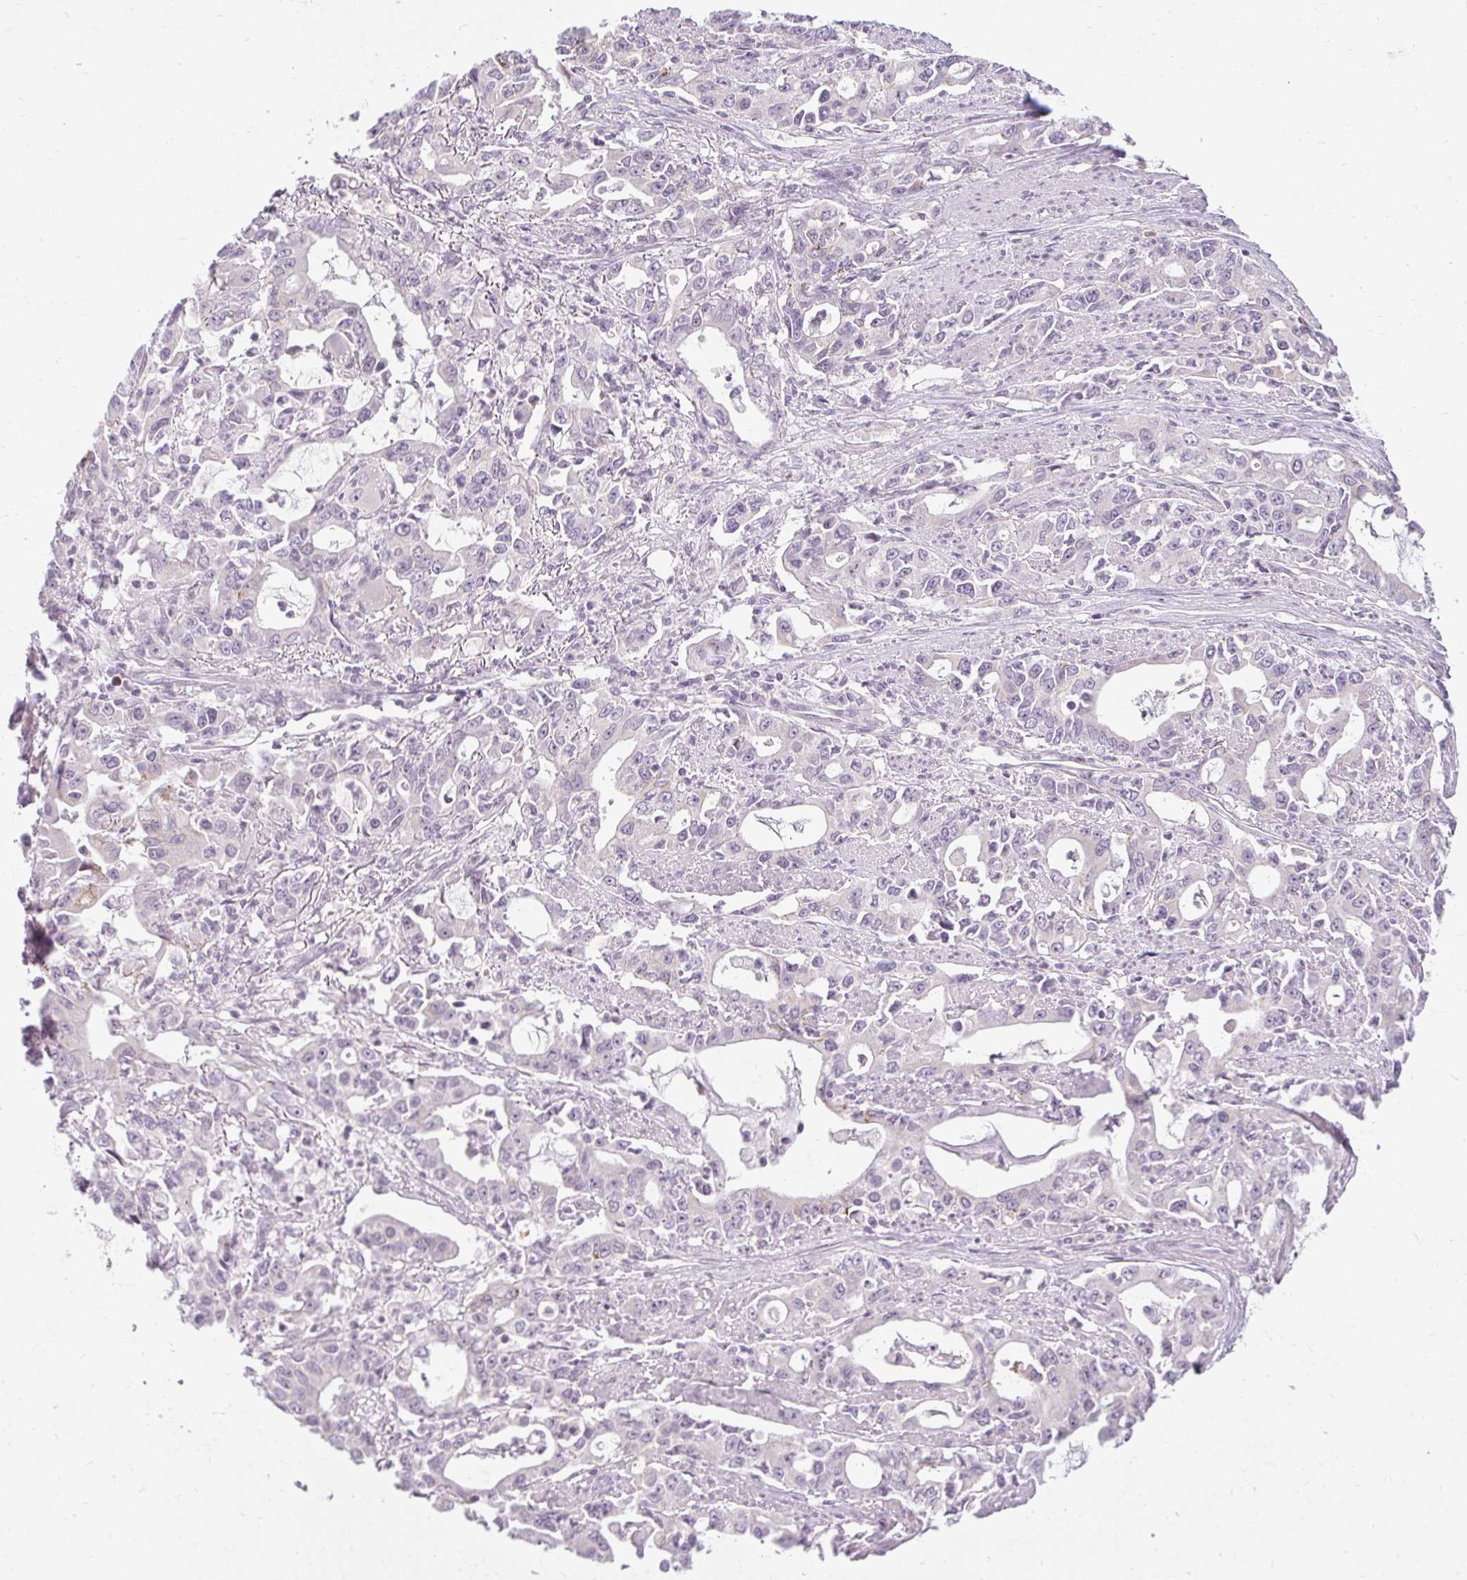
{"staining": {"intensity": "negative", "quantity": "none", "location": "none"}, "tissue": "stomach cancer", "cell_type": "Tumor cells", "image_type": "cancer", "snomed": [{"axis": "morphology", "description": "Adenocarcinoma, NOS"}, {"axis": "topography", "description": "Stomach, upper"}], "caption": "Tumor cells are negative for brown protein staining in stomach cancer.", "gene": "ZFYVE26", "patient": {"sex": "male", "age": 85}}